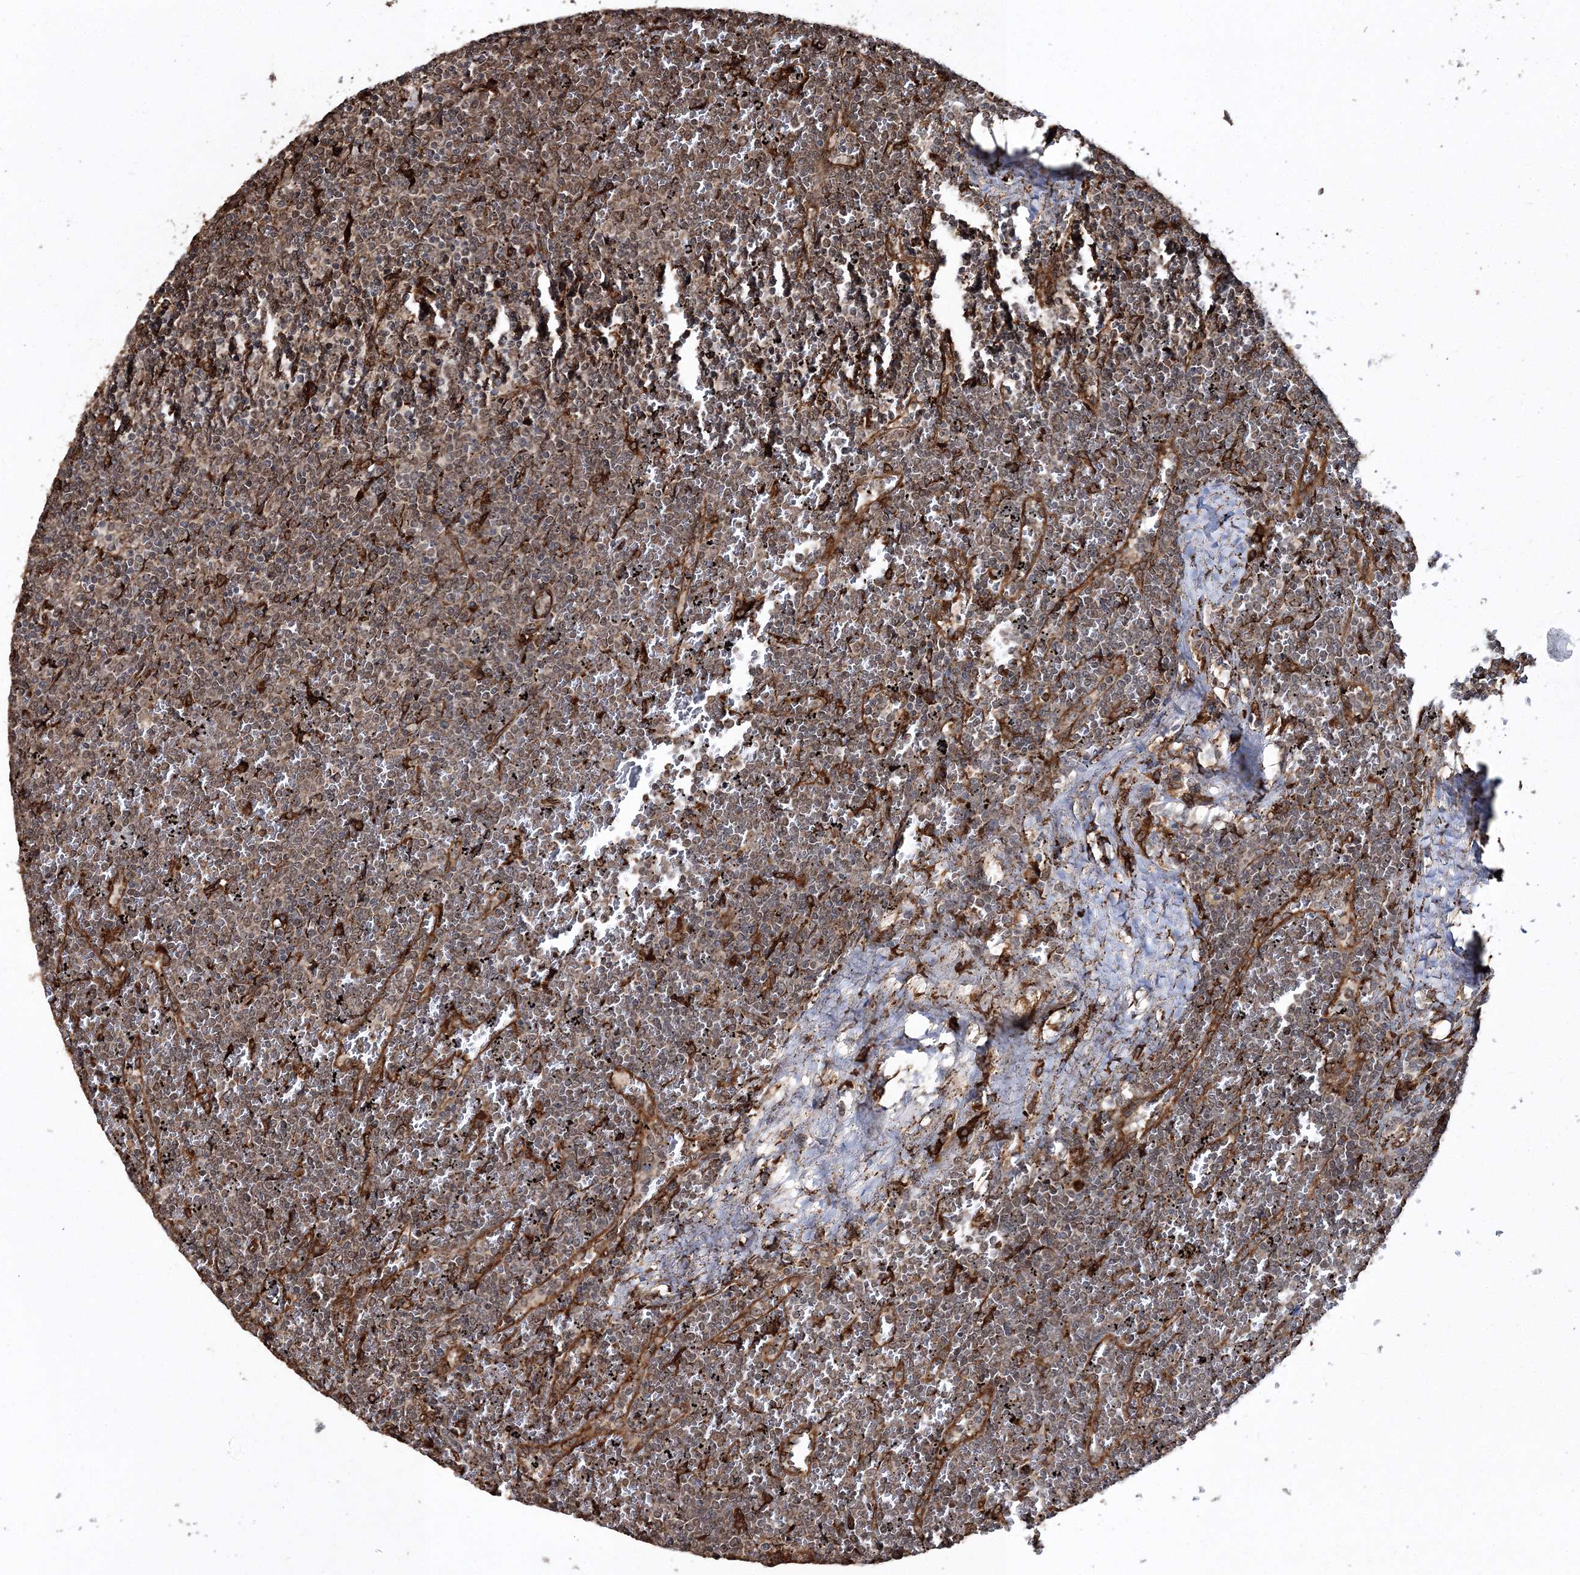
{"staining": {"intensity": "moderate", "quantity": ">75%", "location": "cytoplasmic/membranous,nuclear"}, "tissue": "lymphoma", "cell_type": "Tumor cells", "image_type": "cancer", "snomed": [{"axis": "morphology", "description": "Malignant lymphoma, non-Hodgkin's type, Low grade"}, {"axis": "topography", "description": "Spleen"}], "caption": "This micrograph reveals immunohistochemistry staining of human lymphoma, with medium moderate cytoplasmic/membranous and nuclear positivity in approximately >75% of tumor cells.", "gene": "SCRN3", "patient": {"sex": "female", "age": 19}}